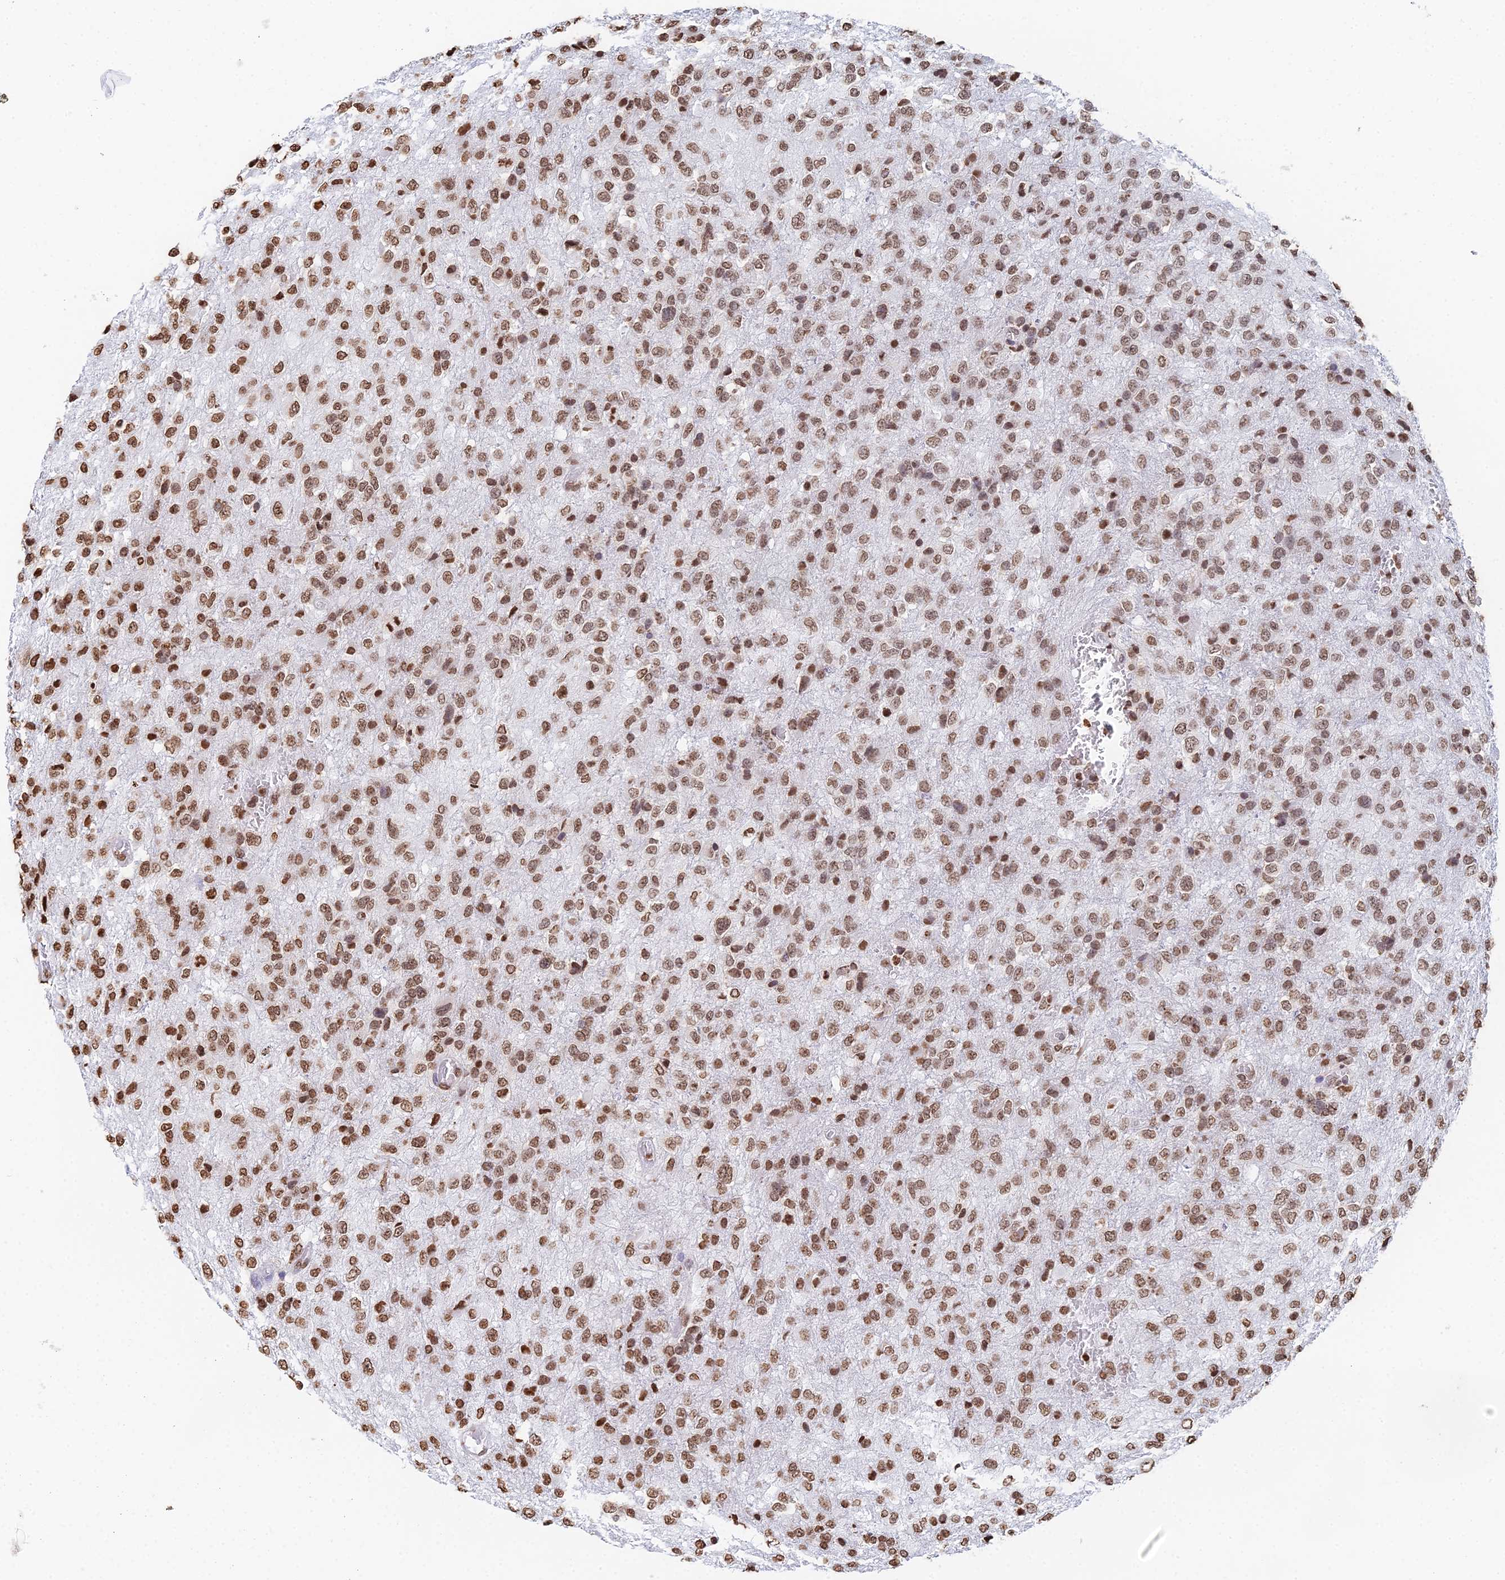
{"staining": {"intensity": "moderate", "quantity": ">75%", "location": "nuclear"}, "tissue": "glioma", "cell_type": "Tumor cells", "image_type": "cancer", "snomed": [{"axis": "morphology", "description": "Glioma, malignant, High grade"}, {"axis": "topography", "description": "Brain"}], "caption": "Malignant high-grade glioma stained with immunohistochemistry (IHC) shows moderate nuclear expression in approximately >75% of tumor cells.", "gene": "GBP3", "patient": {"sex": "female", "age": 74}}